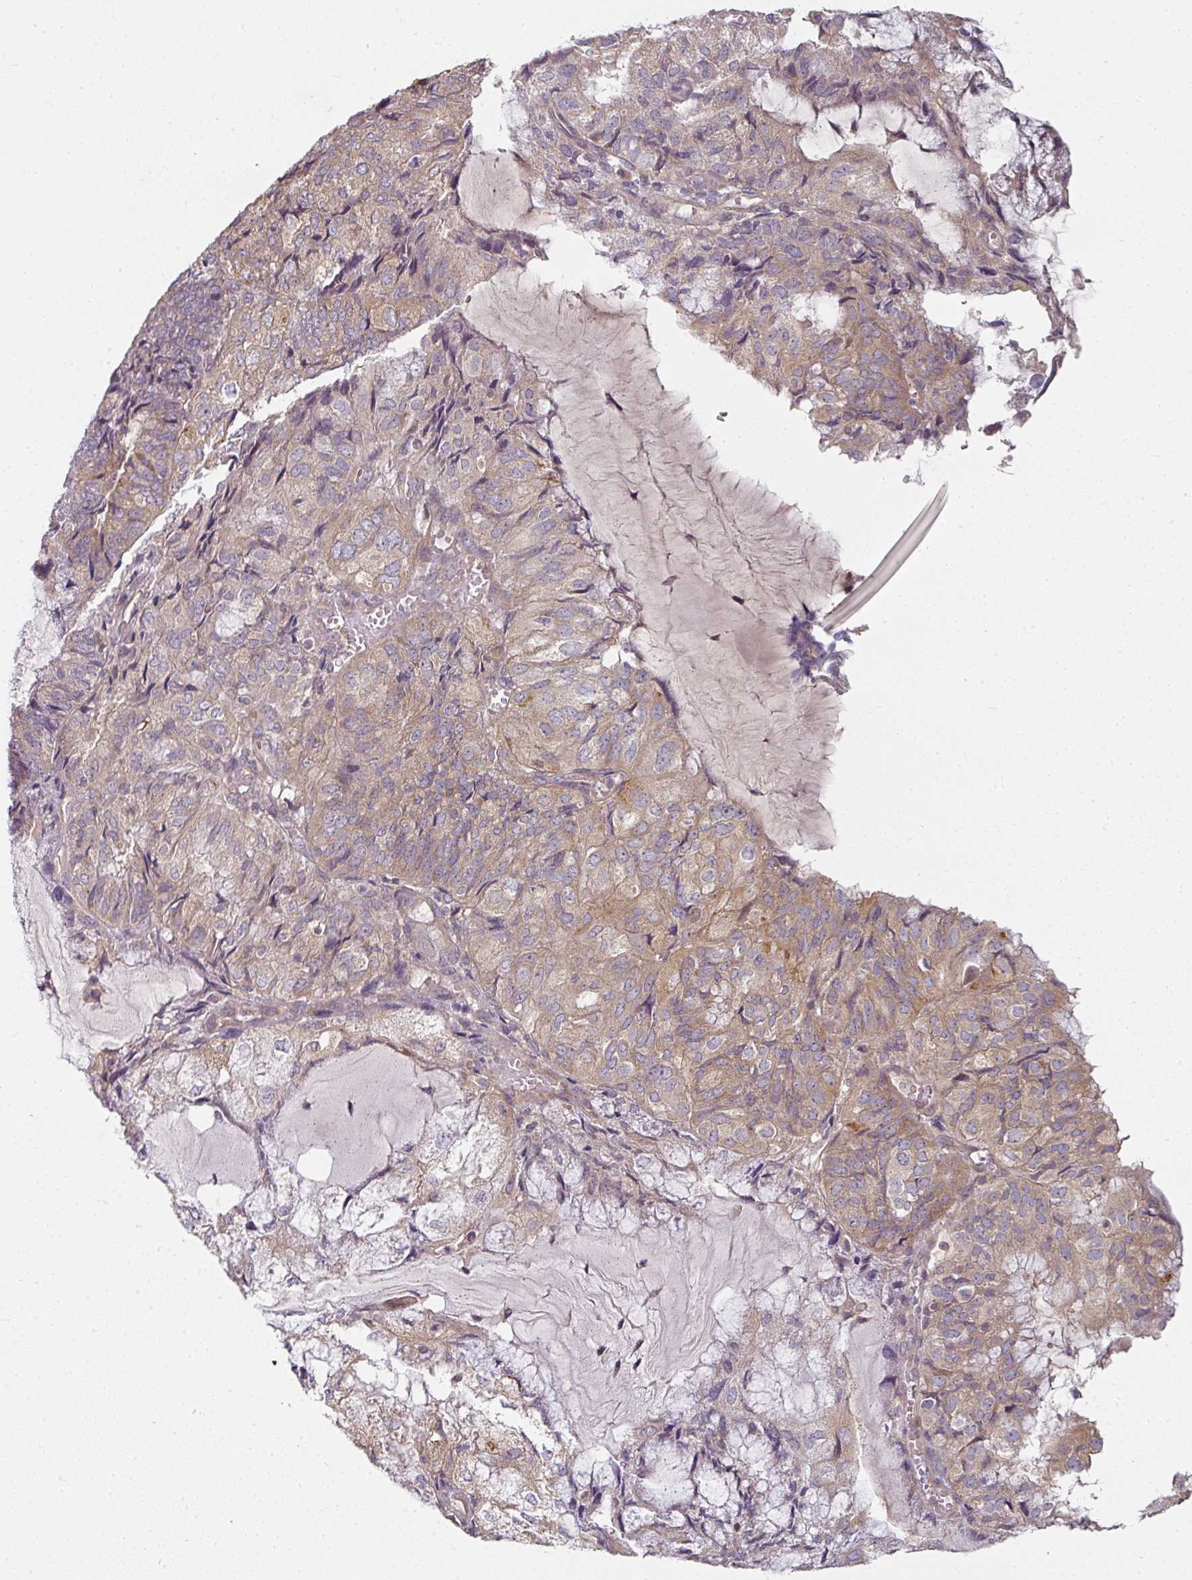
{"staining": {"intensity": "weak", "quantity": "25%-75%", "location": "cytoplasmic/membranous"}, "tissue": "endometrial cancer", "cell_type": "Tumor cells", "image_type": "cancer", "snomed": [{"axis": "morphology", "description": "Adenocarcinoma, NOS"}, {"axis": "topography", "description": "Endometrium"}], "caption": "A low amount of weak cytoplasmic/membranous positivity is identified in about 25%-75% of tumor cells in adenocarcinoma (endometrial) tissue.", "gene": "MAP2K2", "patient": {"sex": "female", "age": 81}}